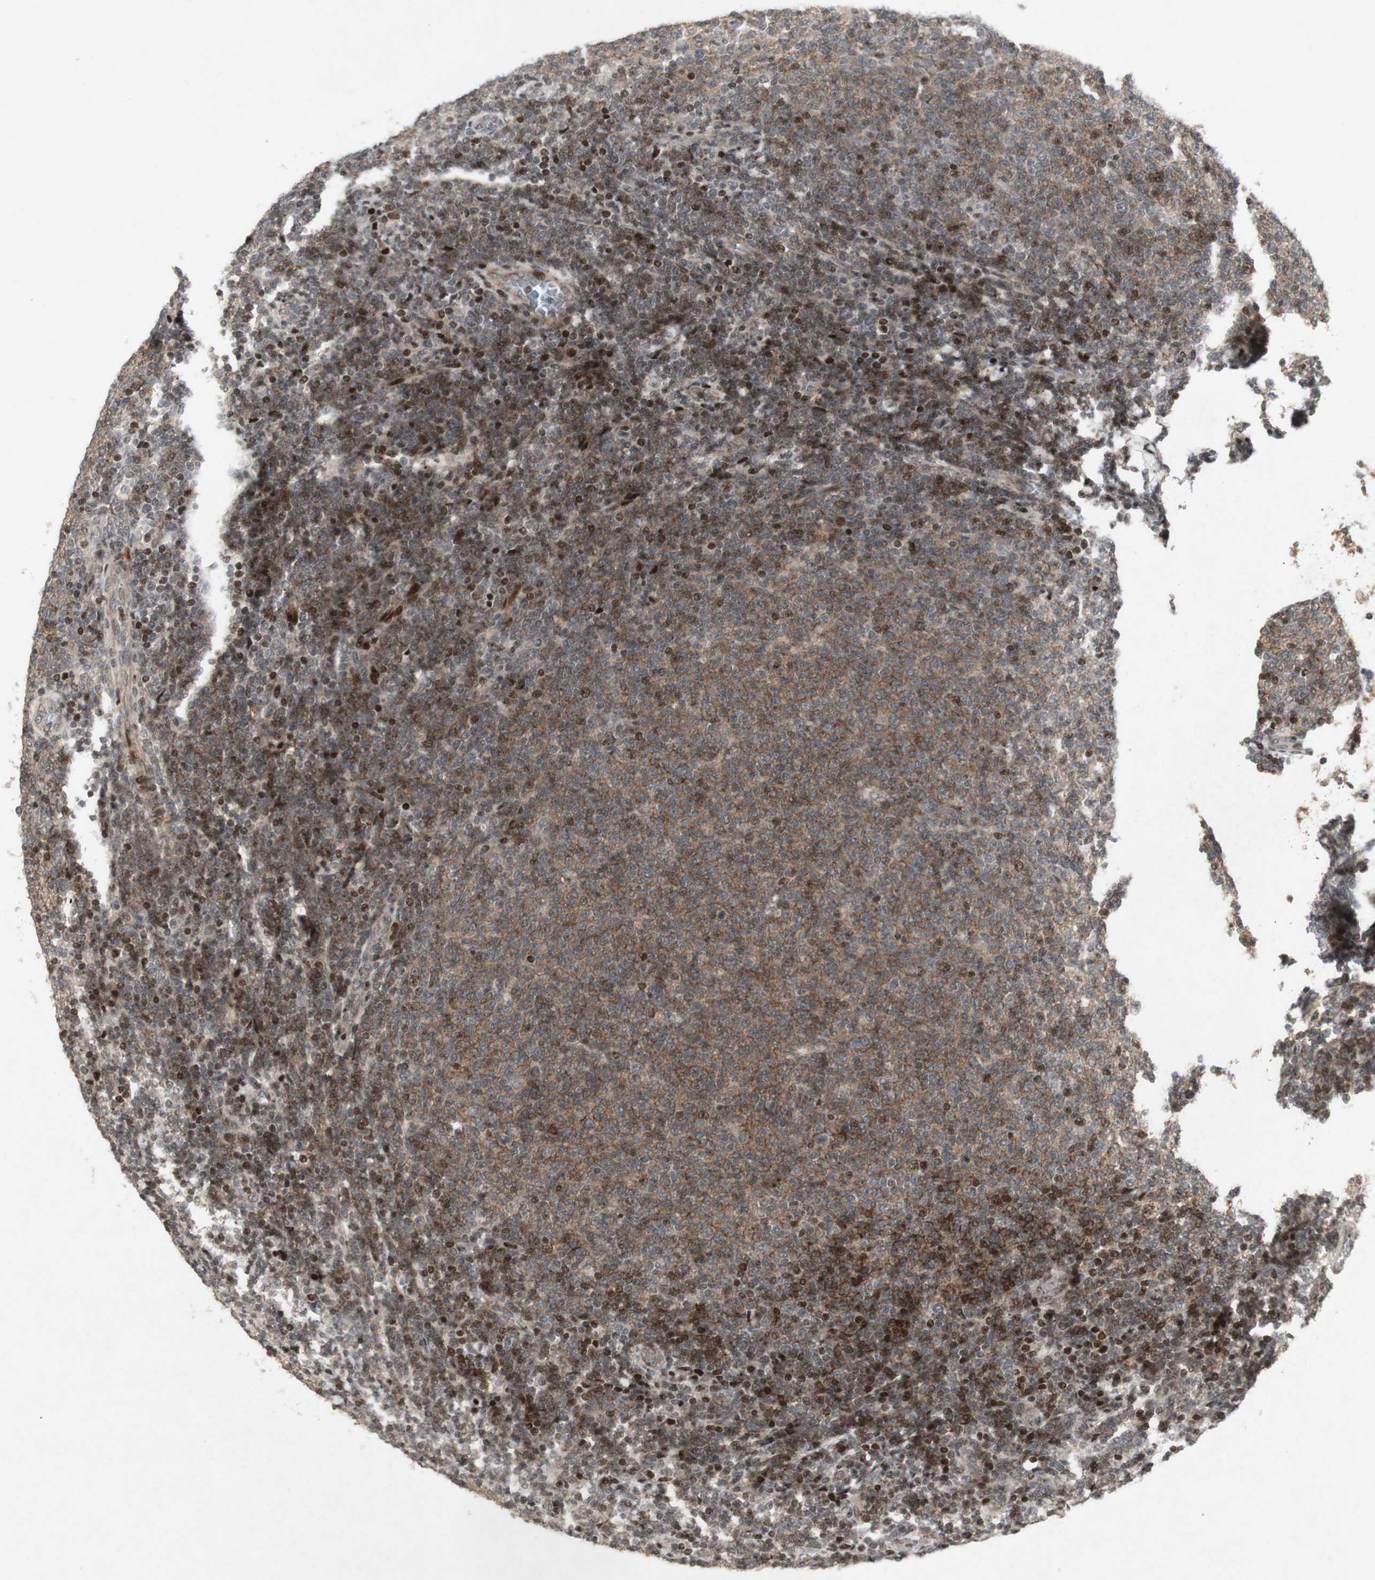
{"staining": {"intensity": "weak", "quantity": ">75%", "location": "cytoplasmic/membranous"}, "tissue": "lymphoma", "cell_type": "Tumor cells", "image_type": "cancer", "snomed": [{"axis": "morphology", "description": "Malignant lymphoma, non-Hodgkin's type, Low grade"}, {"axis": "topography", "description": "Lymph node"}], "caption": "Immunohistochemistry (IHC) (DAB (3,3'-diaminobenzidine)) staining of malignant lymphoma, non-Hodgkin's type (low-grade) exhibits weak cytoplasmic/membranous protein positivity in about >75% of tumor cells.", "gene": "PLXNA1", "patient": {"sex": "male", "age": 66}}